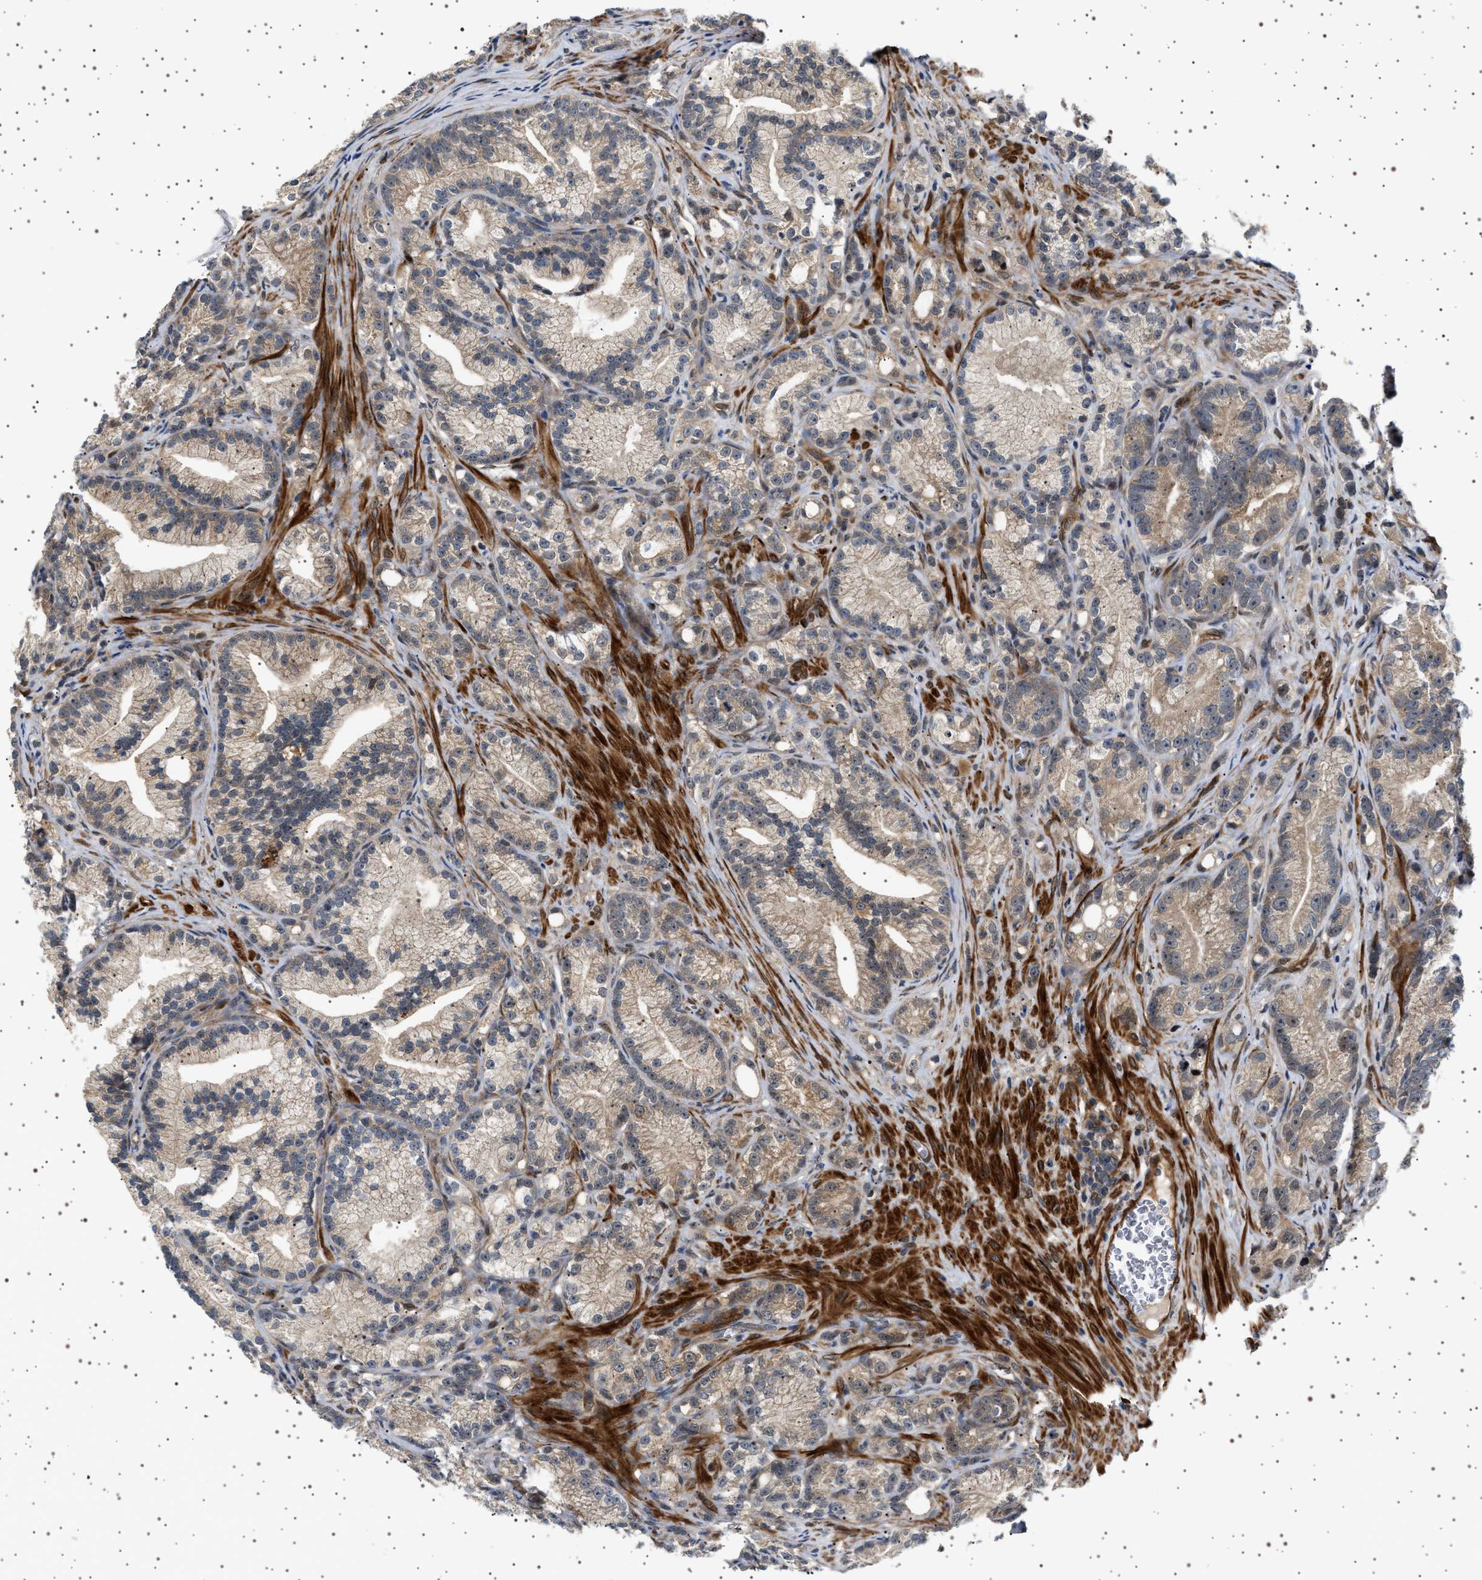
{"staining": {"intensity": "weak", "quantity": ">75%", "location": "cytoplasmic/membranous"}, "tissue": "prostate cancer", "cell_type": "Tumor cells", "image_type": "cancer", "snomed": [{"axis": "morphology", "description": "Adenocarcinoma, Low grade"}, {"axis": "topography", "description": "Prostate"}], "caption": "IHC photomicrograph of human prostate cancer stained for a protein (brown), which shows low levels of weak cytoplasmic/membranous staining in about >75% of tumor cells.", "gene": "BAG3", "patient": {"sex": "male", "age": 89}}